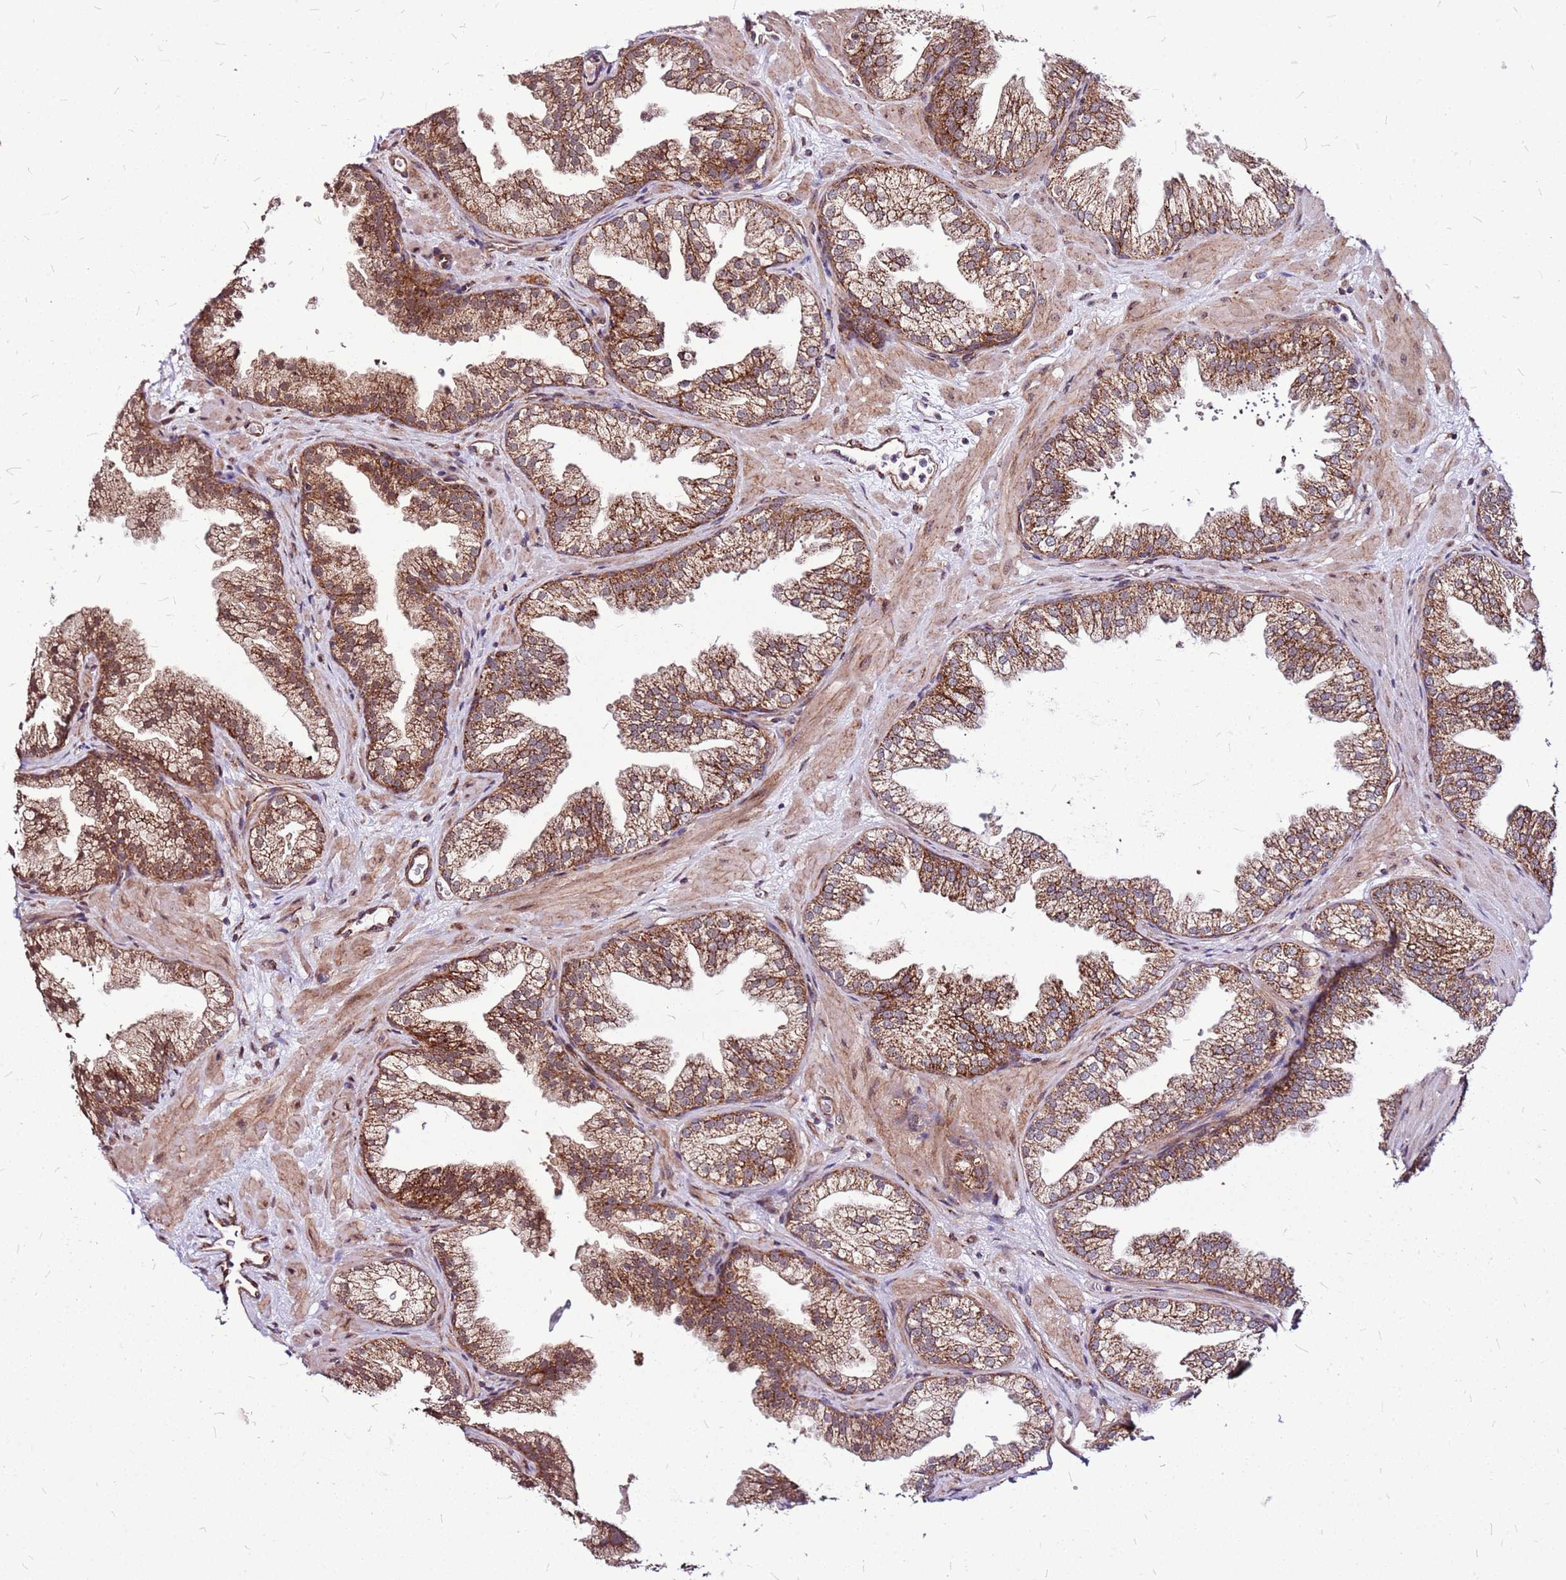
{"staining": {"intensity": "moderate", "quantity": ">75%", "location": "cytoplasmic/membranous"}, "tissue": "prostate", "cell_type": "Glandular cells", "image_type": "normal", "snomed": [{"axis": "morphology", "description": "Normal tissue, NOS"}, {"axis": "topography", "description": "Prostate"}], "caption": "Prostate stained for a protein shows moderate cytoplasmic/membranous positivity in glandular cells. (DAB (3,3'-diaminobenzidine) = brown stain, brightfield microscopy at high magnification).", "gene": "OR51T1", "patient": {"sex": "male", "age": 37}}